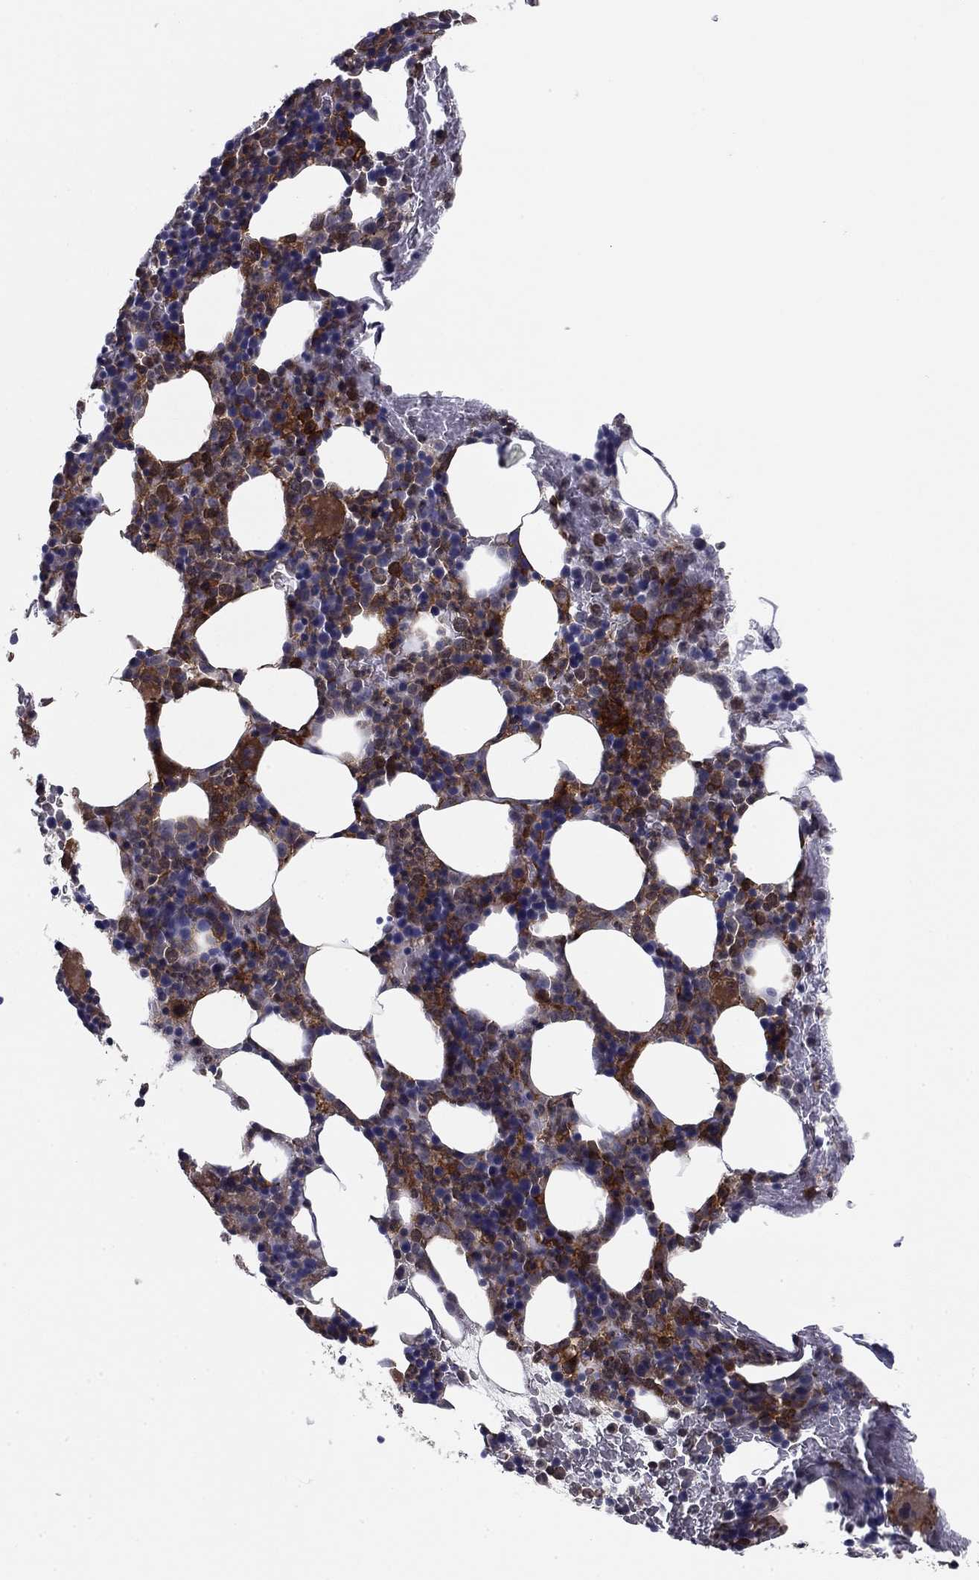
{"staining": {"intensity": "strong", "quantity": "25%-75%", "location": "cytoplasmic/membranous"}, "tissue": "bone marrow", "cell_type": "Hematopoietic cells", "image_type": "normal", "snomed": [{"axis": "morphology", "description": "Normal tissue, NOS"}, {"axis": "topography", "description": "Bone marrow"}], "caption": "Brown immunohistochemical staining in unremarkable human bone marrow exhibits strong cytoplasmic/membranous positivity in about 25%-75% of hematopoietic cells.", "gene": "PLCB2", "patient": {"sex": "male", "age": 72}}